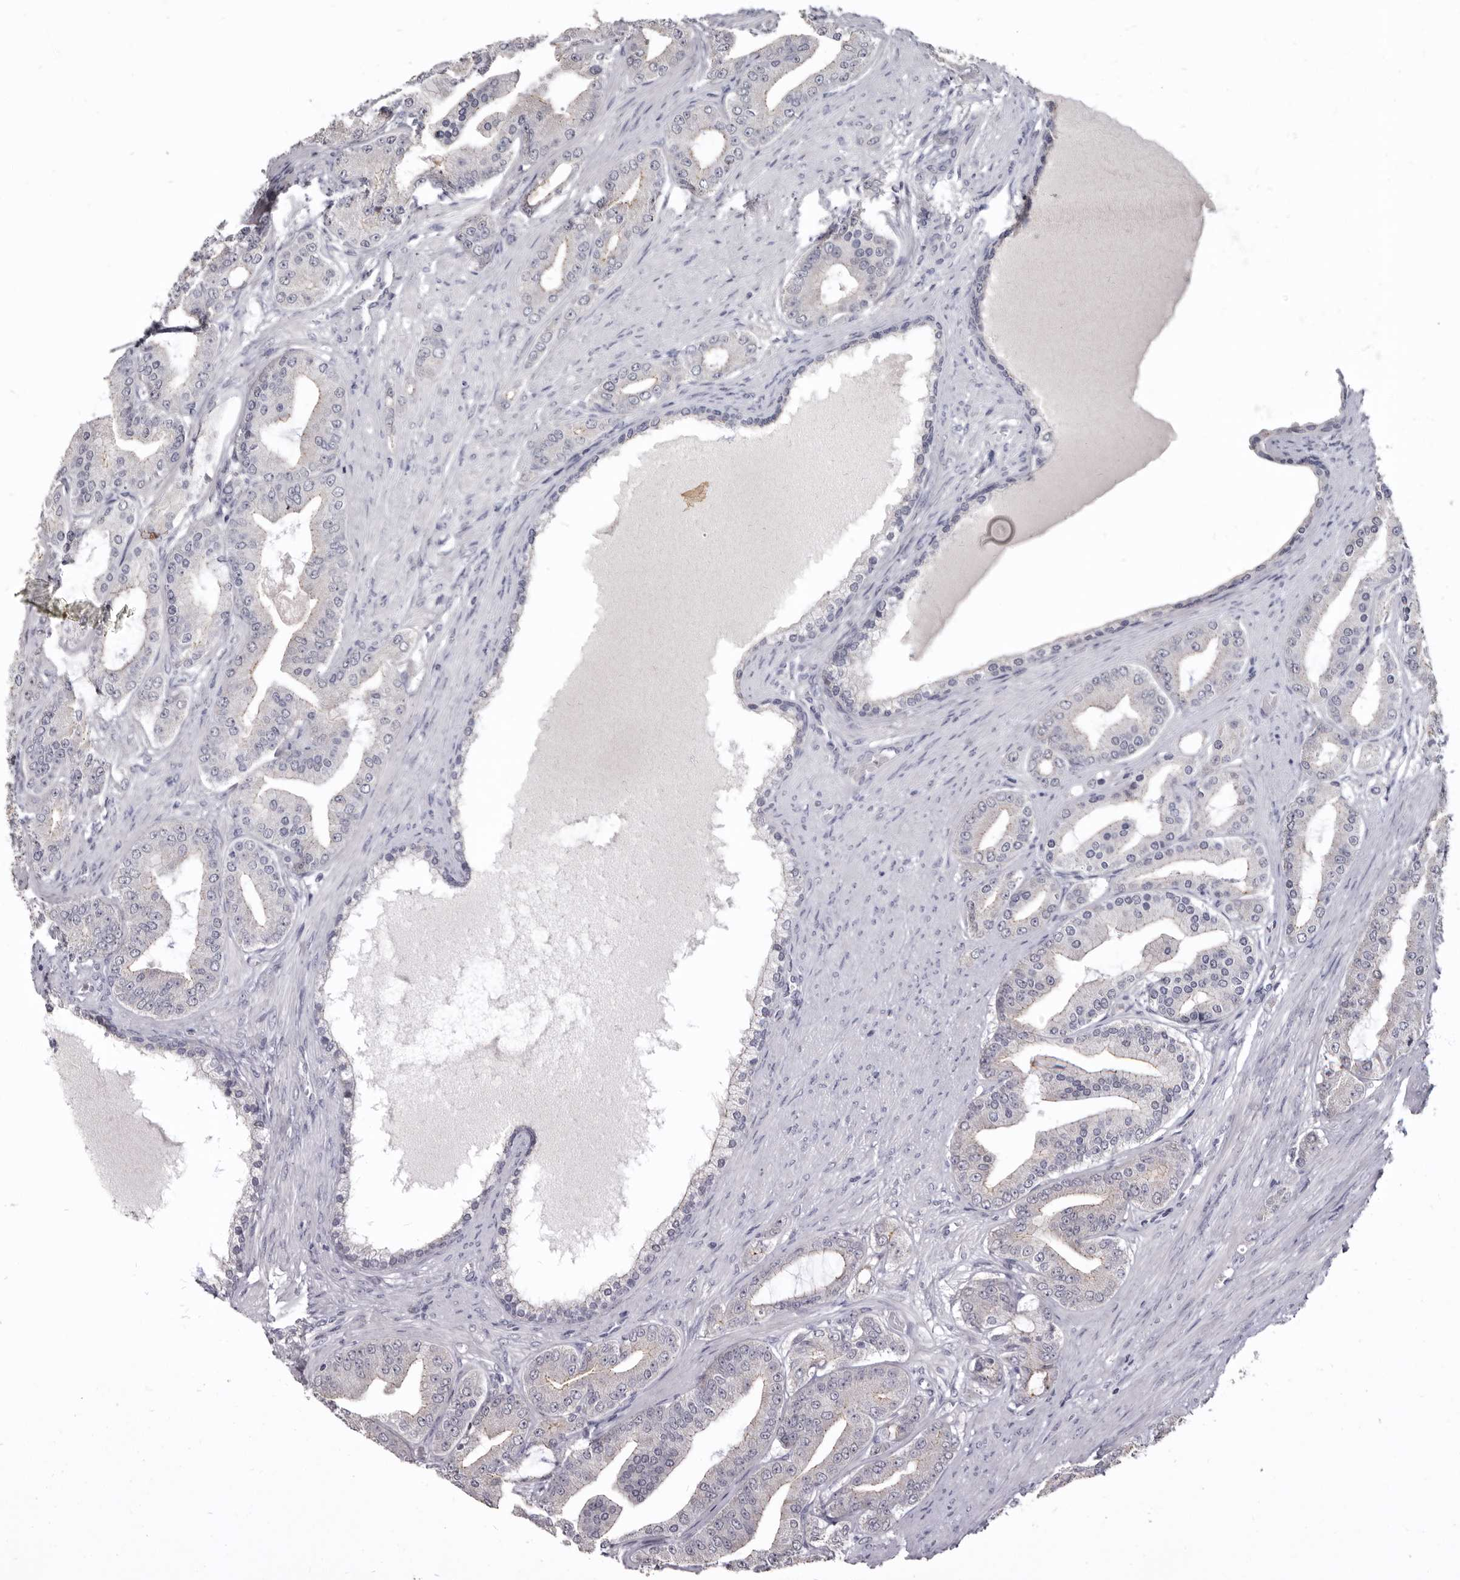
{"staining": {"intensity": "negative", "quantity": "none", "location": "none"}, "tissue": "prostate cancer", "cell_type": "Tumor cells", "image_type": "cancer", "snomed": [{"axis": "morphology", "description": "Adenocarcinoma, High grade"}, {"axis": "topography", "description": "Prostate"}], "caption": "This histopathology image is of prostate cancer stained with immunohistochemistry (IHC) to label a protein in brown with the nuclei are counter-stained blue. There is no expression in tumor cells. (DAB IHC visualized using brightfield microscopy, high magnification).", "gene": "CGN", "patient": {"sex": "male", "age": 60}}